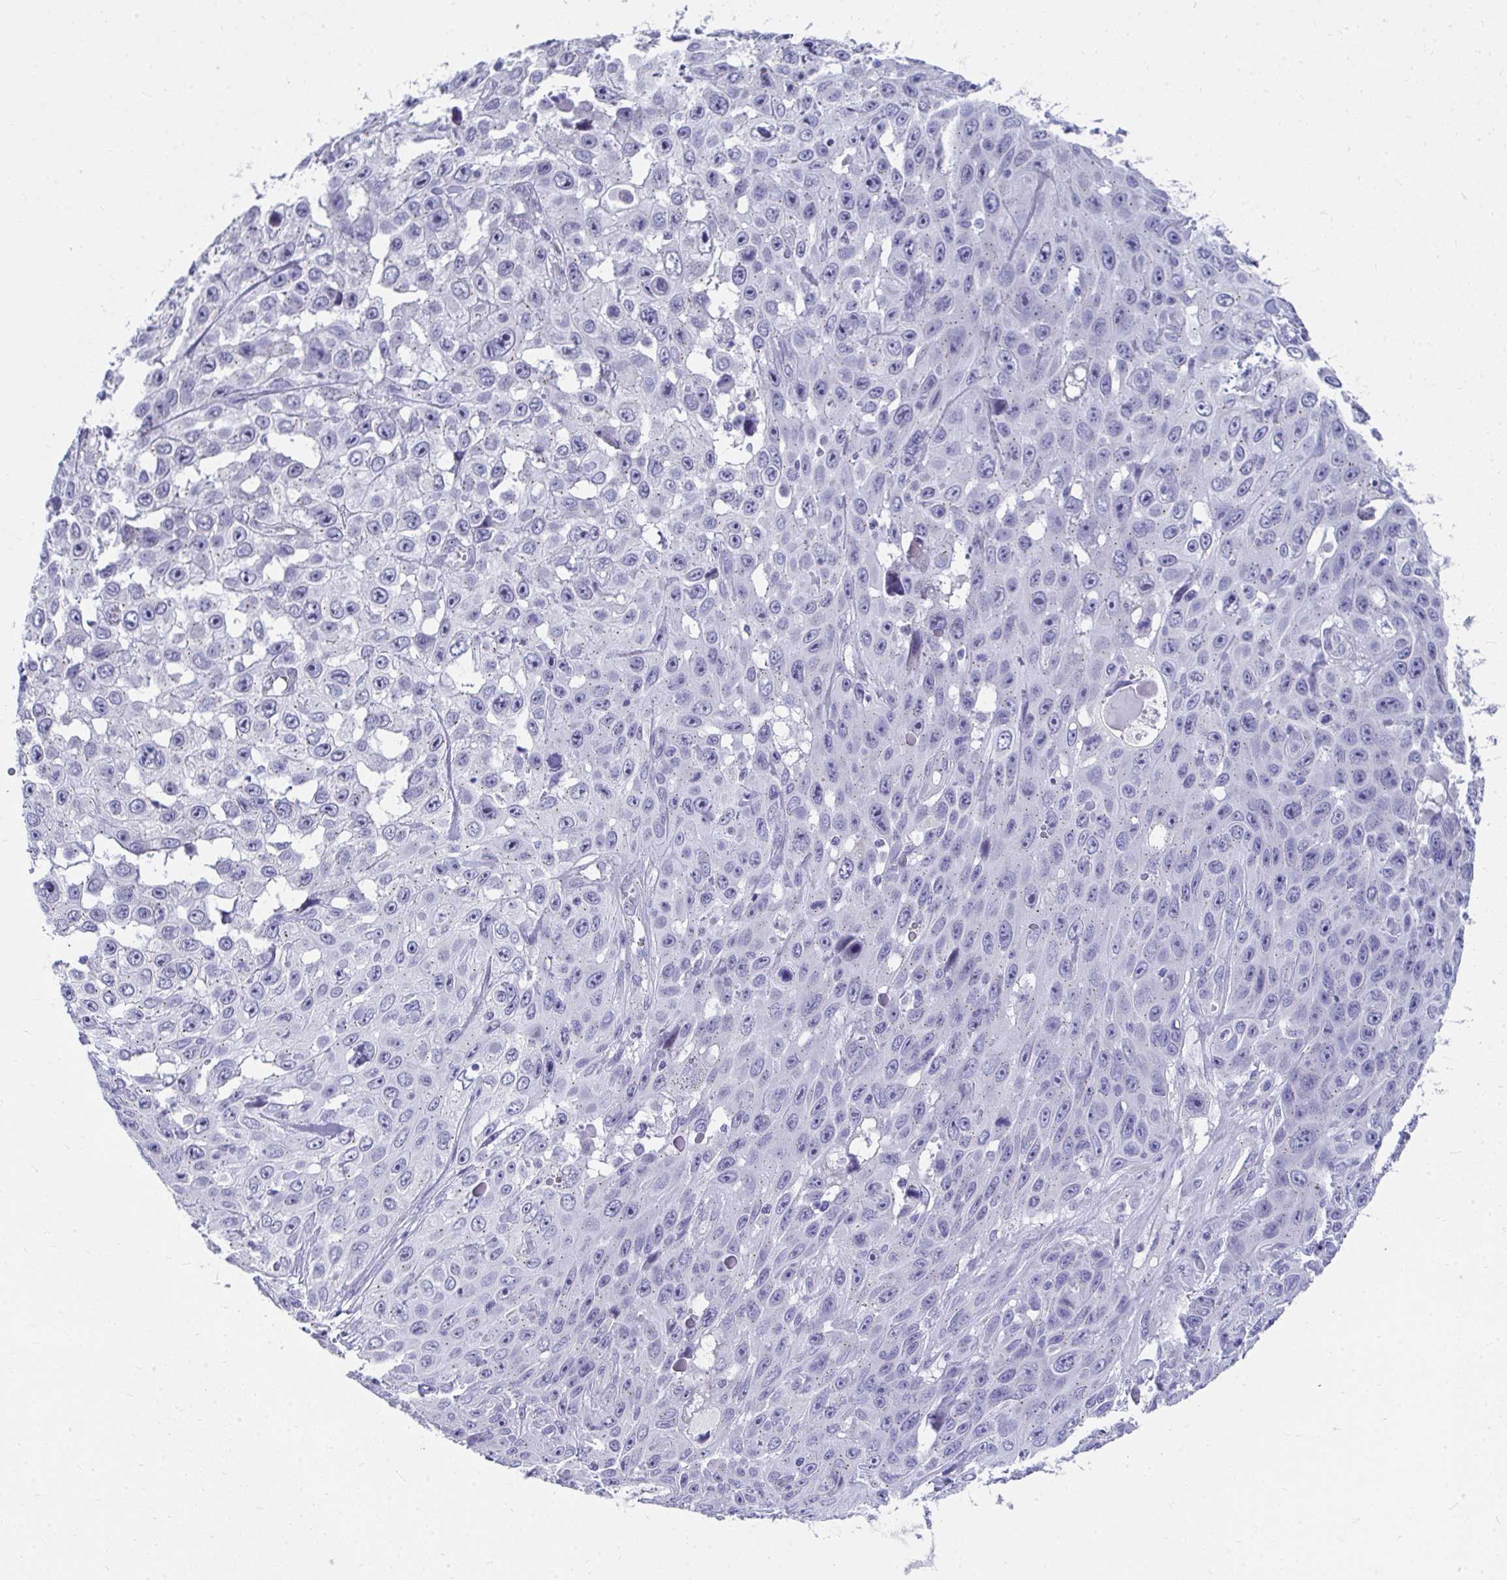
{"staining": {"intensity": "negative", "quantity": "none", "location": "none"}, "tissue": "skin cancer", "cell_type": "Tumor cells", "image_type": "cancer", "snomed": [{"axis": "morphology", "description": "Squamous cell carcinoma, NOS"}, {"axis": "topography", "description": "Skin"}], "caption": "Tumor cells are negative for brown protein staining in skin cancer (squamous cell carcinoma). Brightfield microscopy of immunohistochemistry (IHC) stained with DAB (3,3'-diaminobenzidine) (brown) and hematoxylin (blue), captured at high magnification.", "gene": "TMPRSS2", "patient": {"sex": "male", "age": 82}}